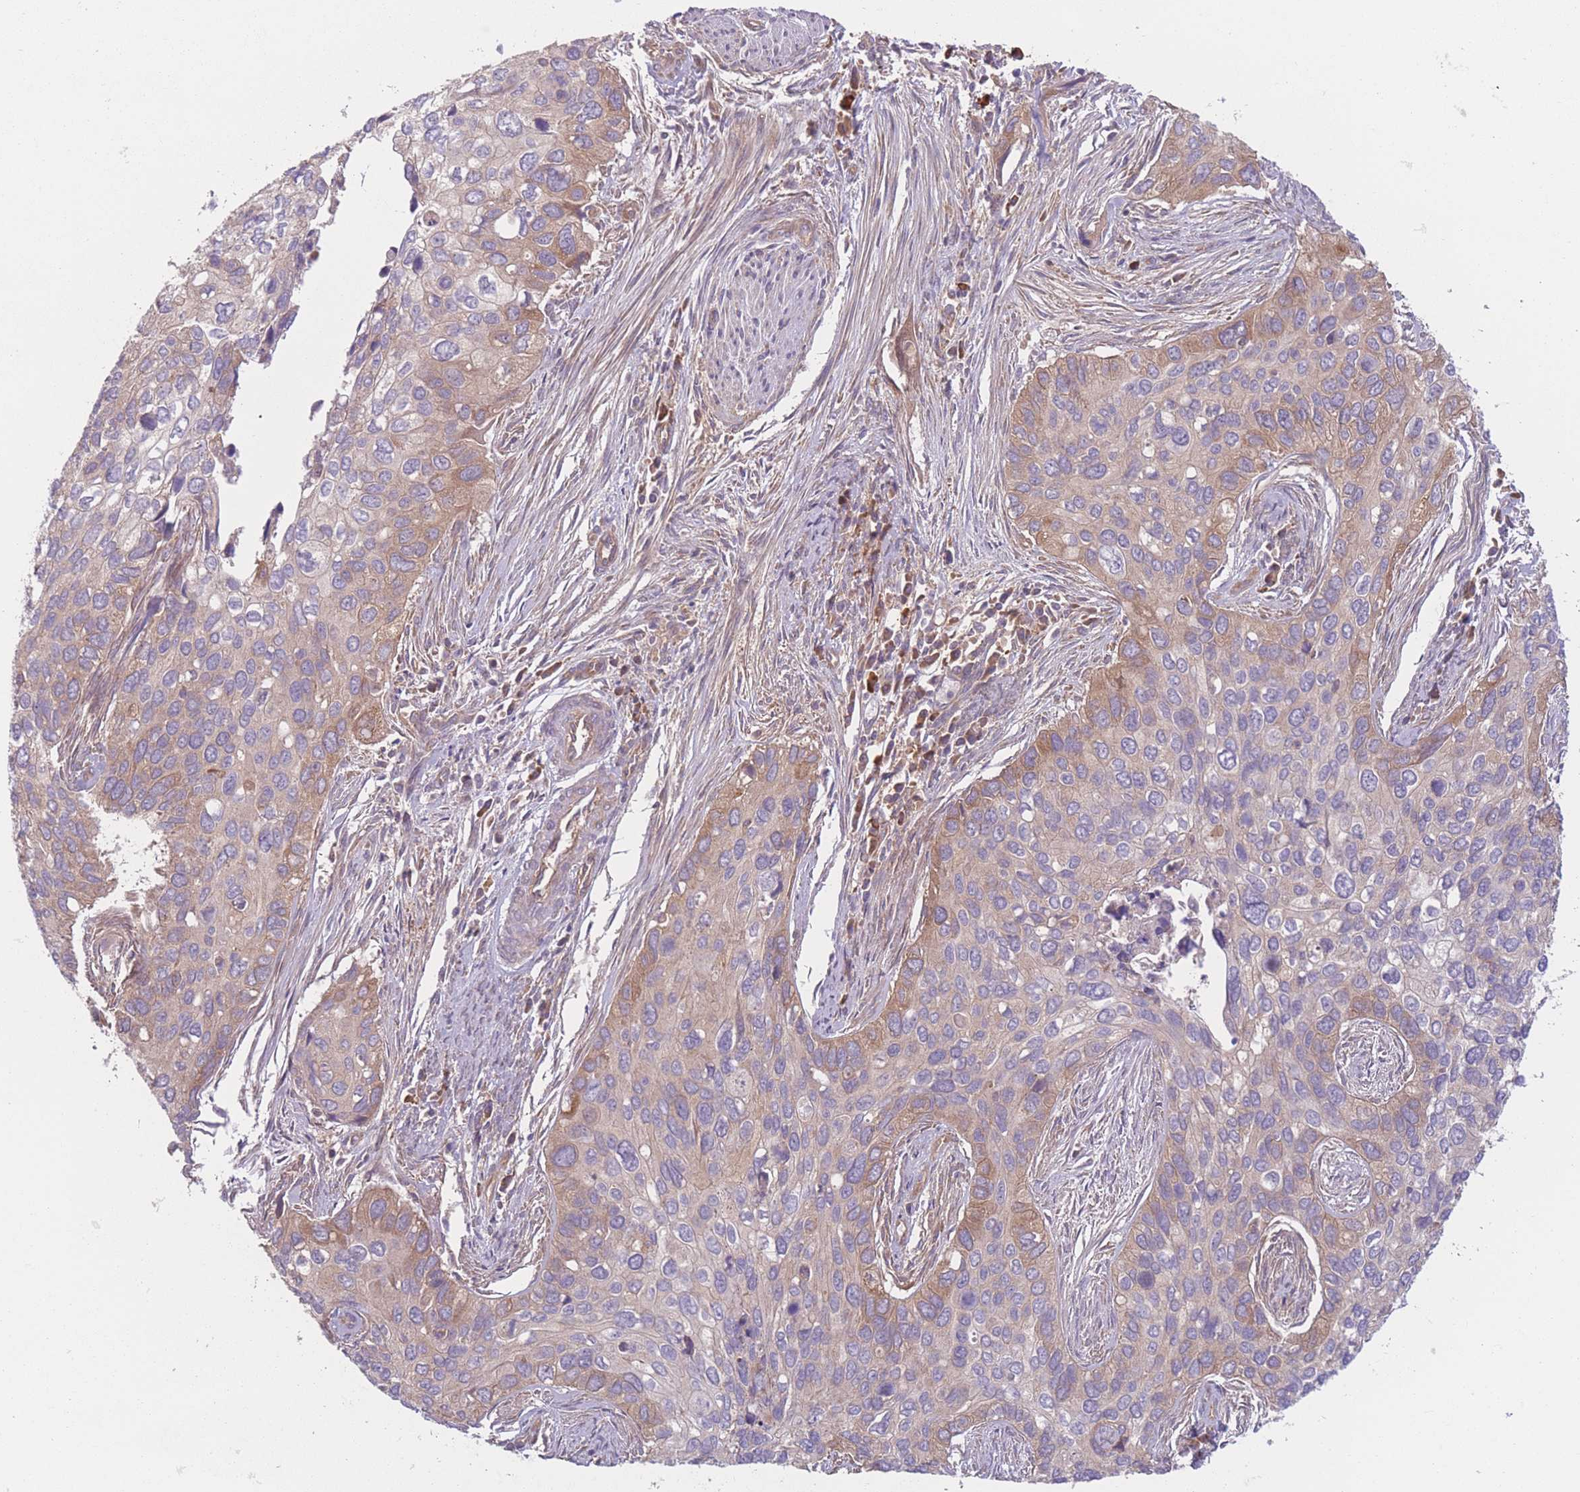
{"staining": {"intensity": "moderate", "quantity": "<25%", "location": "cytoplasmic/membranous"}, "tissue": "cervical cancer", "cell_type": "Tumor cells", "image_type": "cancer", "snomed": [{"axis": "morphology", "description": "Squamous cell carcinoma, NOS"}, {"axis": "topography", "description": "Cervix"}], "caption": "Immunohistochemical staining of human squamous cell carcinoma (cervical) shows low levels of moderate cytoplasmic/membranous staining in approximately <25% of tumor cells. (DAB IHC with brightfield microscopy, high magnification).", "gene": "WASHC2A", "patient": {"sex": "female", "age": 55}}